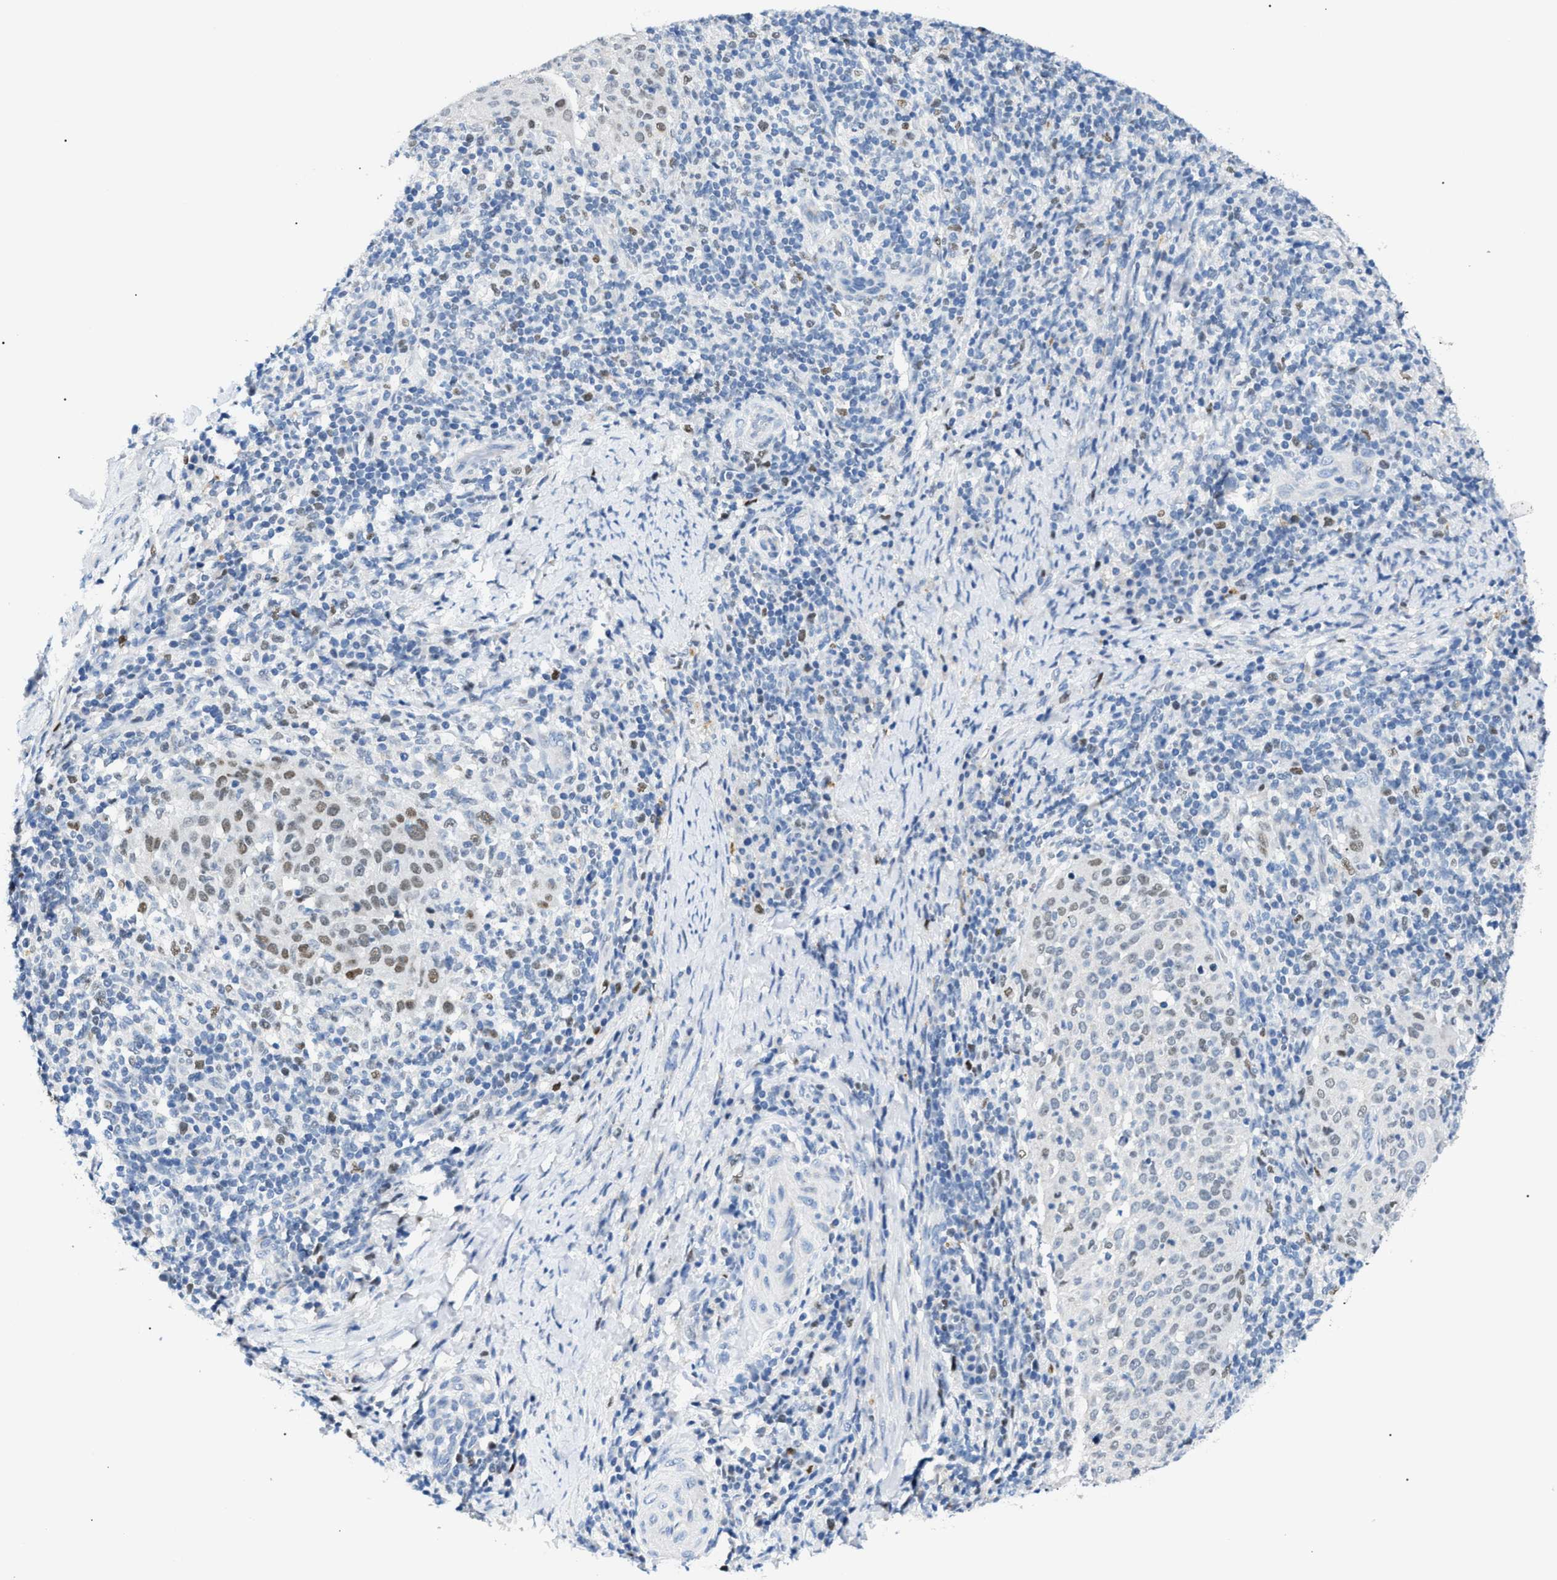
{"staining": {"intensity": "moderate", "quantity": "<25%", "location": "nuclear"}, "tissue": "cervical cancer", "cell_type": "Tumor cells", "image_type": "cancer", "snomed": [{"axis": "morphology", "description": "Squamous cell carcinoma, NOS"}, {"axis": "topography", "description": "Cervix"}], "caption": "Cervical cancer was stained to show a protein in brown. There is low levels of moderate nuclear expression in about <25% of tumor cells.", "gene": "SMARCC1", "patient": {"sex": "female", "age": 51}}